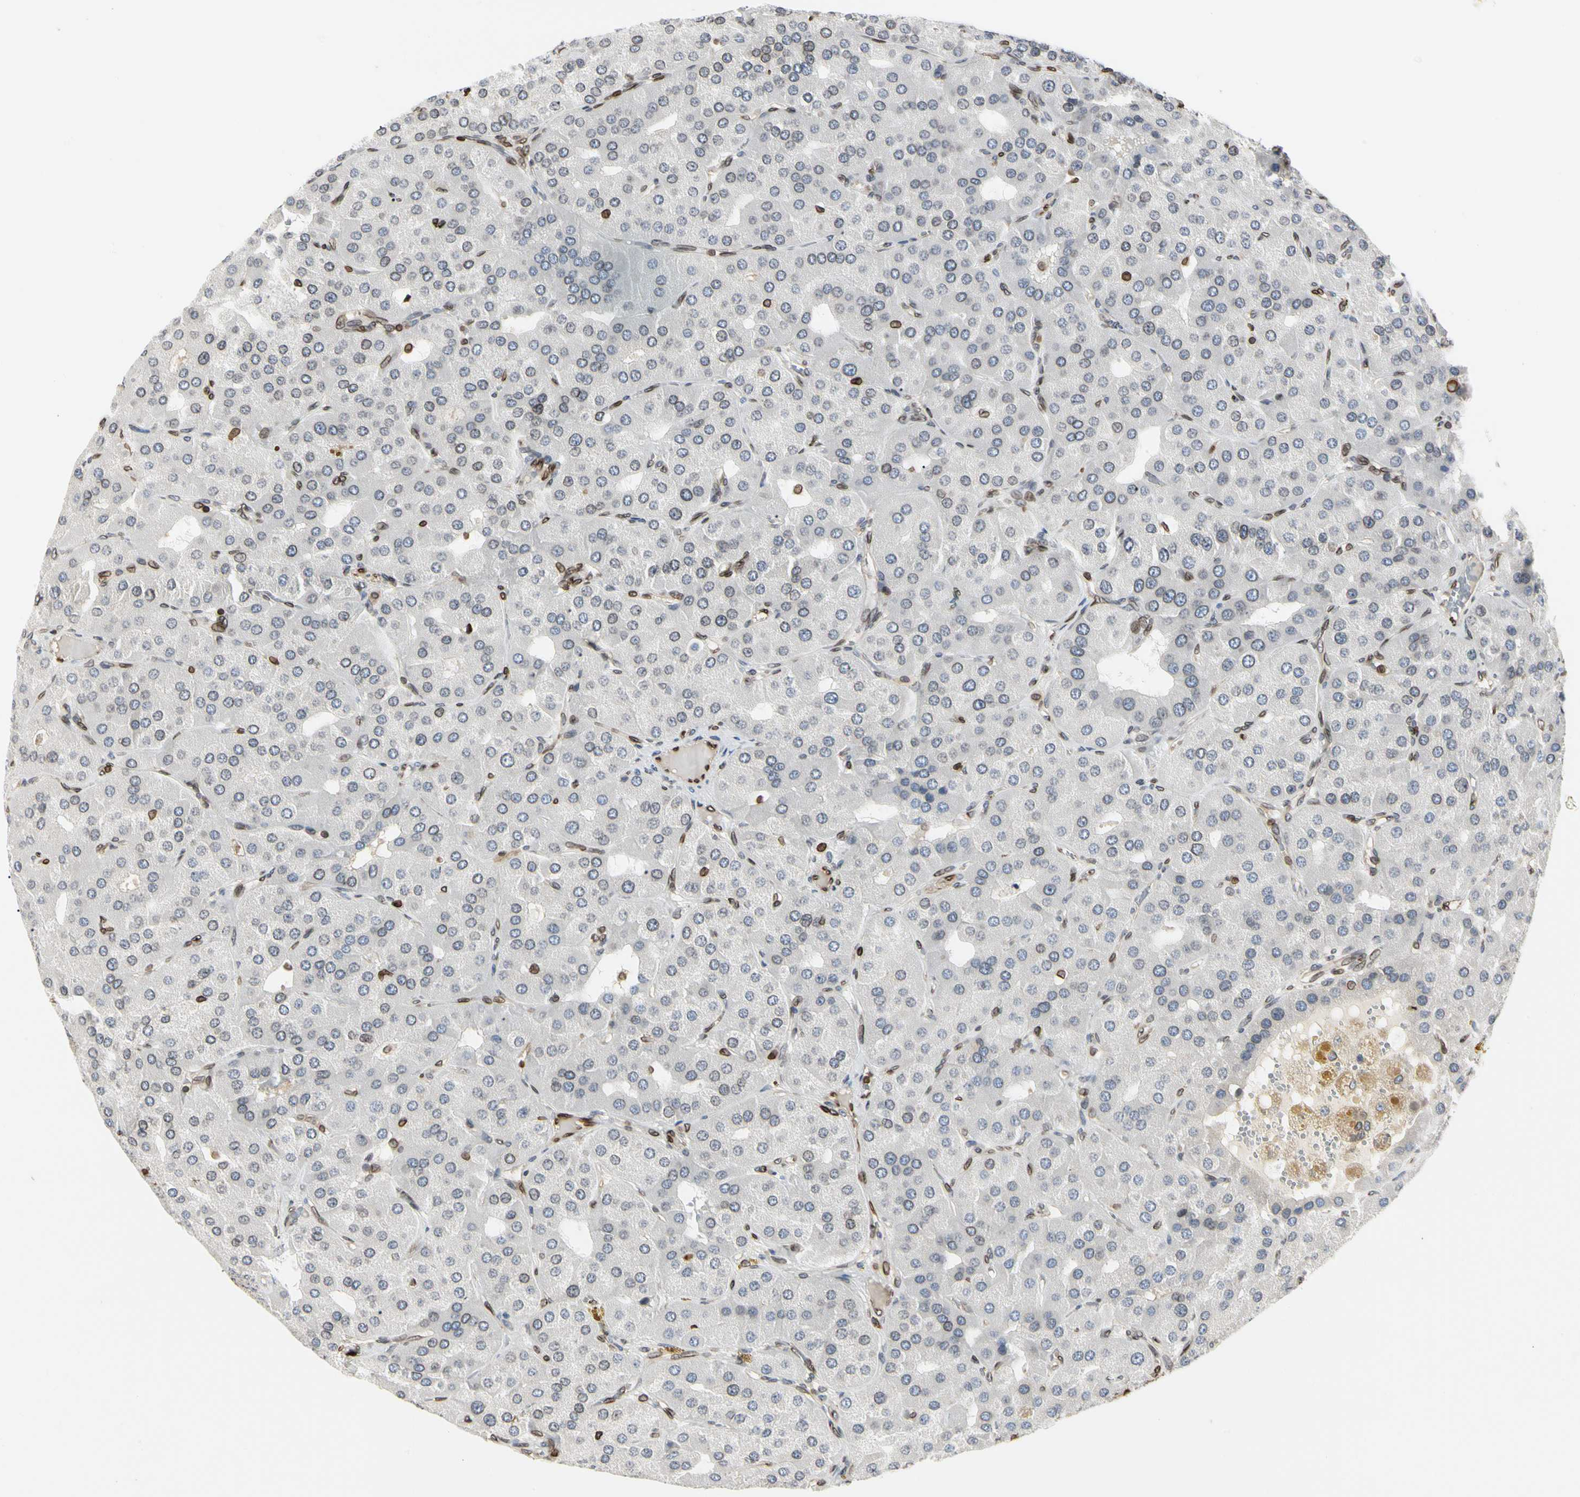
{"staining": {"intensity": "moderate", "quantity": "<25%", "location": "cytoplasmic/membranous,nuclear"}, "tissue": "parathyroid gland", "cell_type": "Glandular cells", "image_type": "normal", "snomed": [{"axis": "morphology", "description": "Normal tissue, NOS"}, {"axis": "morphology", "description": "Adenoma, NOS"}, {"axis": "topography", "description": "Parathyroid gland"}], "caption": "Unremarkable parathyroid gland was stained to show a protein in brown. There is low levels of moderate cytoplasmic/membranous,nuclear staining in about <25% of glandular cells. Ihc stains the protein of interest in brown and the nuclei are stained blue.", "gene": "TMPO", "patient": {"sex": "female", "age": 86}}